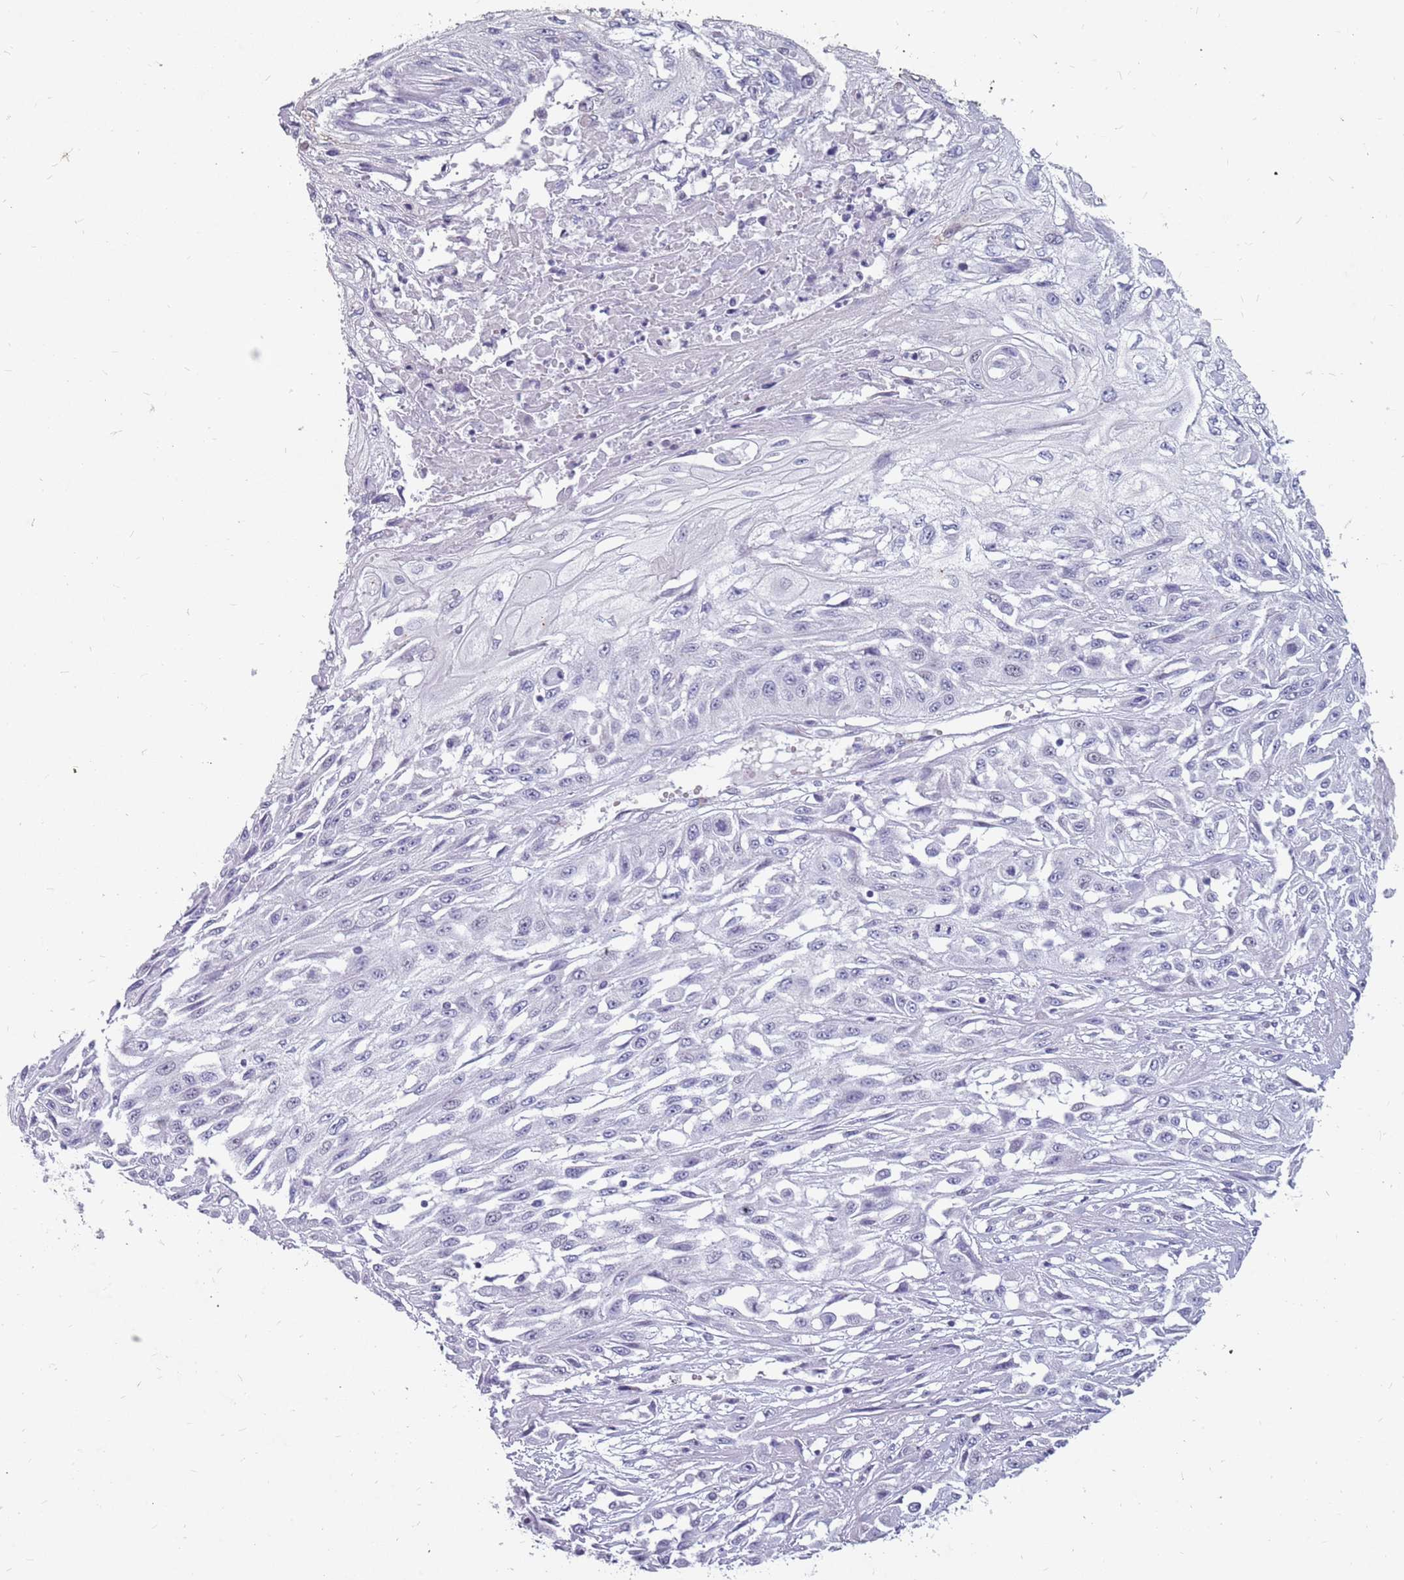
{"staining": {"intensity": "negative", "quantity": "none", "location": "none"}, "tissue": "skin cancer", "cell_type": "Tumor cells", "image_type": "cancer", "snomed": [{"axis": "morphology", "description": "Squamous cell carcinoma, NOS"}, {"axis": "morphology", "description": "Squamous cell carcinoma, metastatic, NOS"}, {"axis": "topography", "description": "Skin"}, {"axis": "topography", "description": "Lymph node"}], "caption": "IHC micrograph of neoplastic tissue: skin squamous cell carcinoma stained with DAB (3,3'-diaminobenzidine) demonstrates no significant protein positivity in tumor cells.", "gene": "NEK6", "patient": {"sex": "male", "age": 75}}